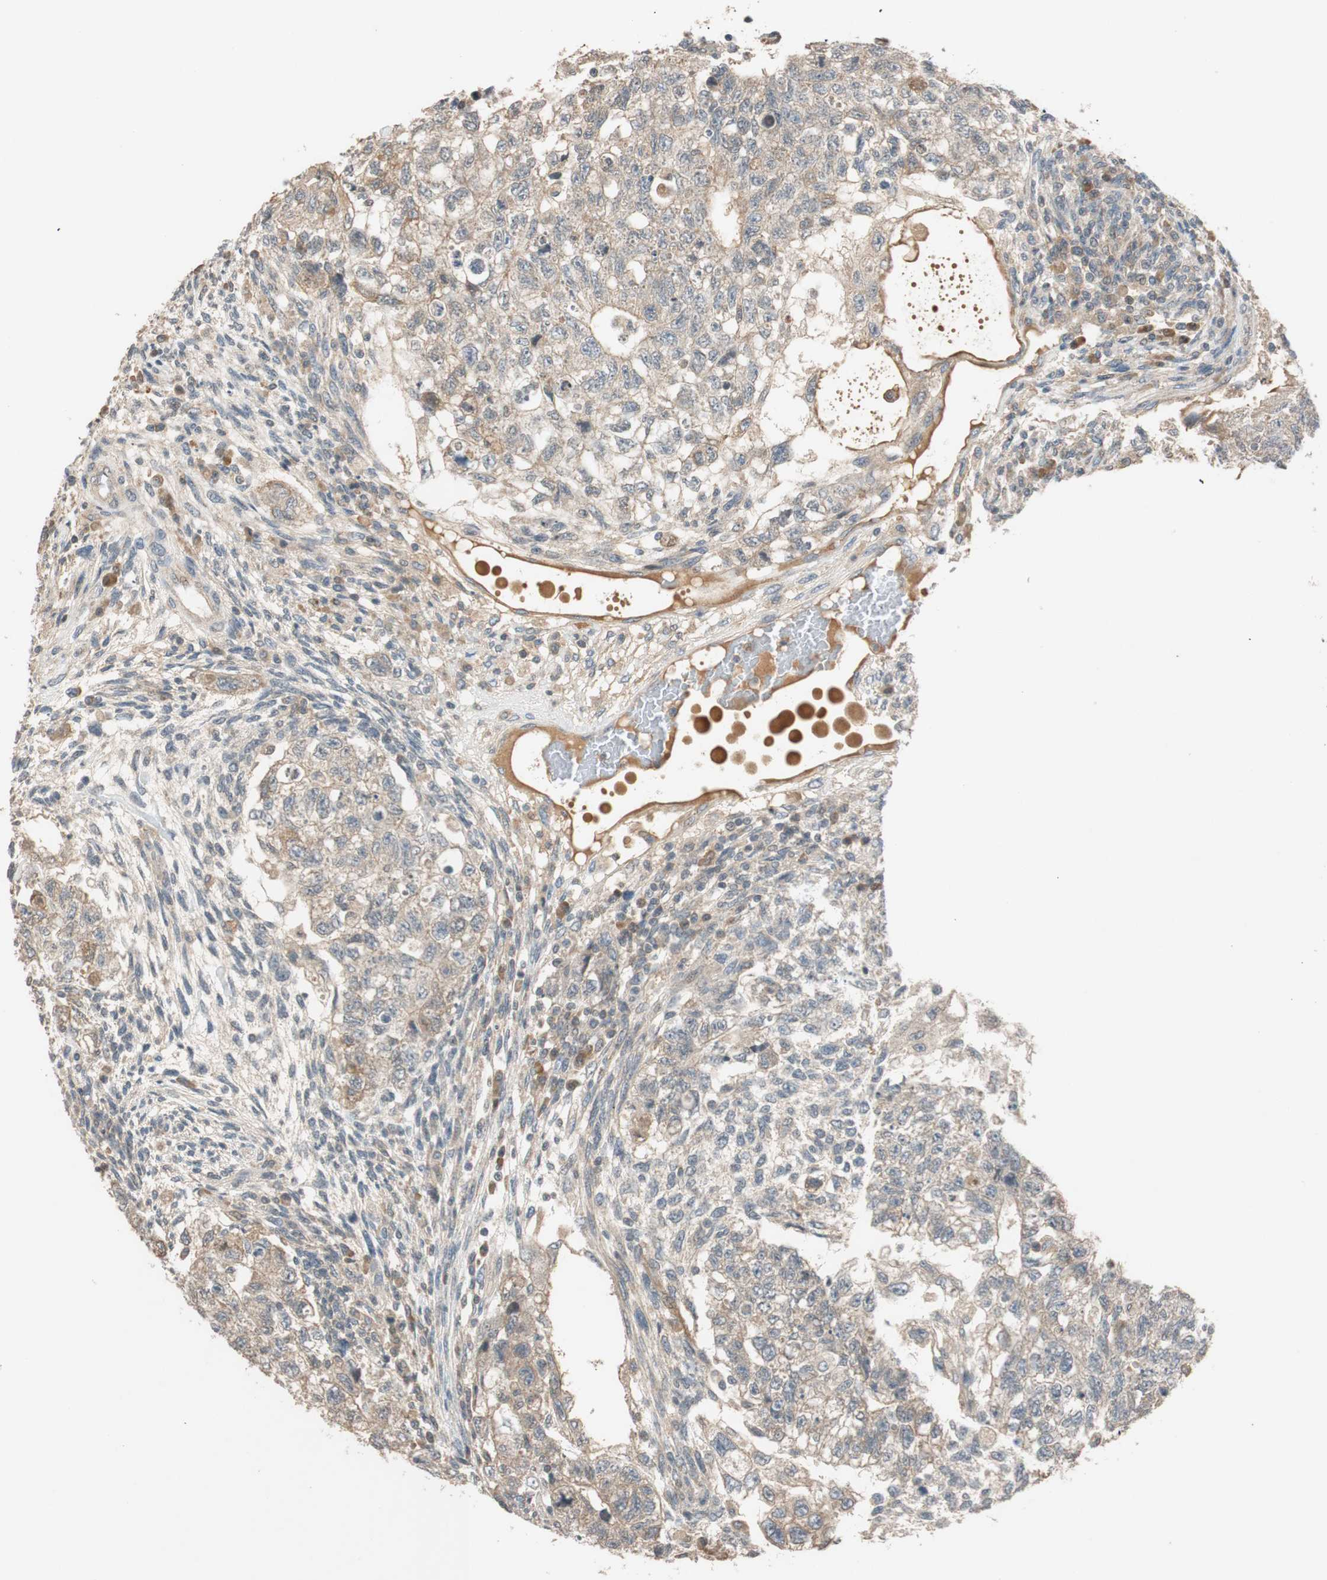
{"staining": {"intensity": "weak", "quantity": ">75%", "location": "cytoplasmic/membranous"}, "tissue": "testis cancer", "cell_type": "Tumor cells", "image_type": "cancer", "snomed": [{"axis": "morphology", "description": "Normal tissue, NOS"}, {"axis": "morphology", "description": "Carcinoma, Embryonal, NOS"}, {"axis": "topography", "description": "Testis"}], "caption": "An image showing weak cytoplasmic/membranous expression in approximately >75% of tumor cells in testis cancer, as visualized by brown immunohistochemical staining.", "gene": "GLB1", "patient": {"sex": "male", "age": 36}}